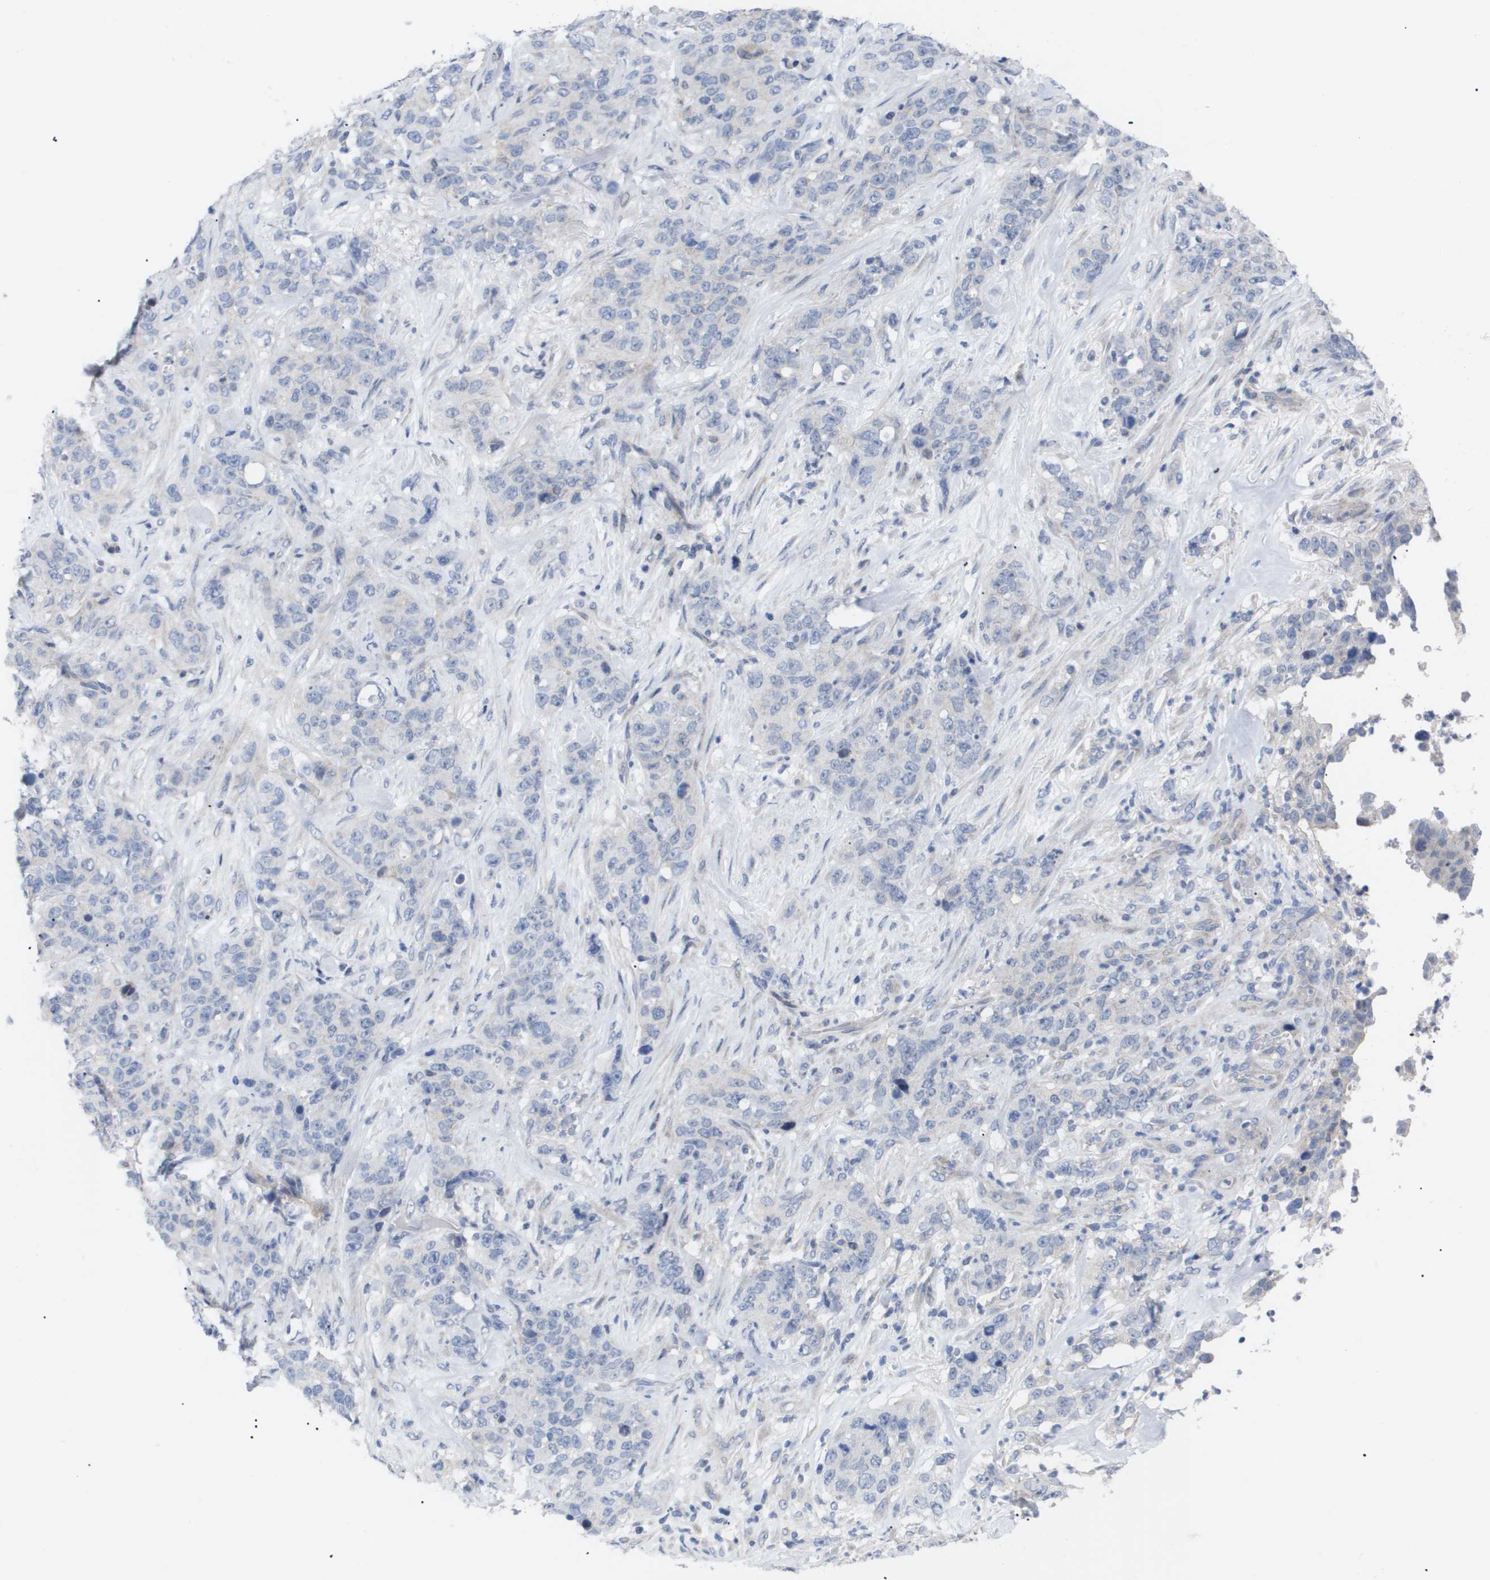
{"staining": {"intensity": "negative", "quantity": "none", "location": "none"}, "tissue": "stomach cancer", "cell_type": "Tumor cells", "image_type": "cancer", "snomed": [{"axis": "morphology", "description": "Adenocarcinoma, NOS"}, {"axis": "topography", "description": "Stomach"}], "caption": "This is an IHC micrograph of human stomach adenocarcinoma. There is no staining in tumor cells.", "gene": "CAV3", "patient": {"sex": "male", "age": 48}}